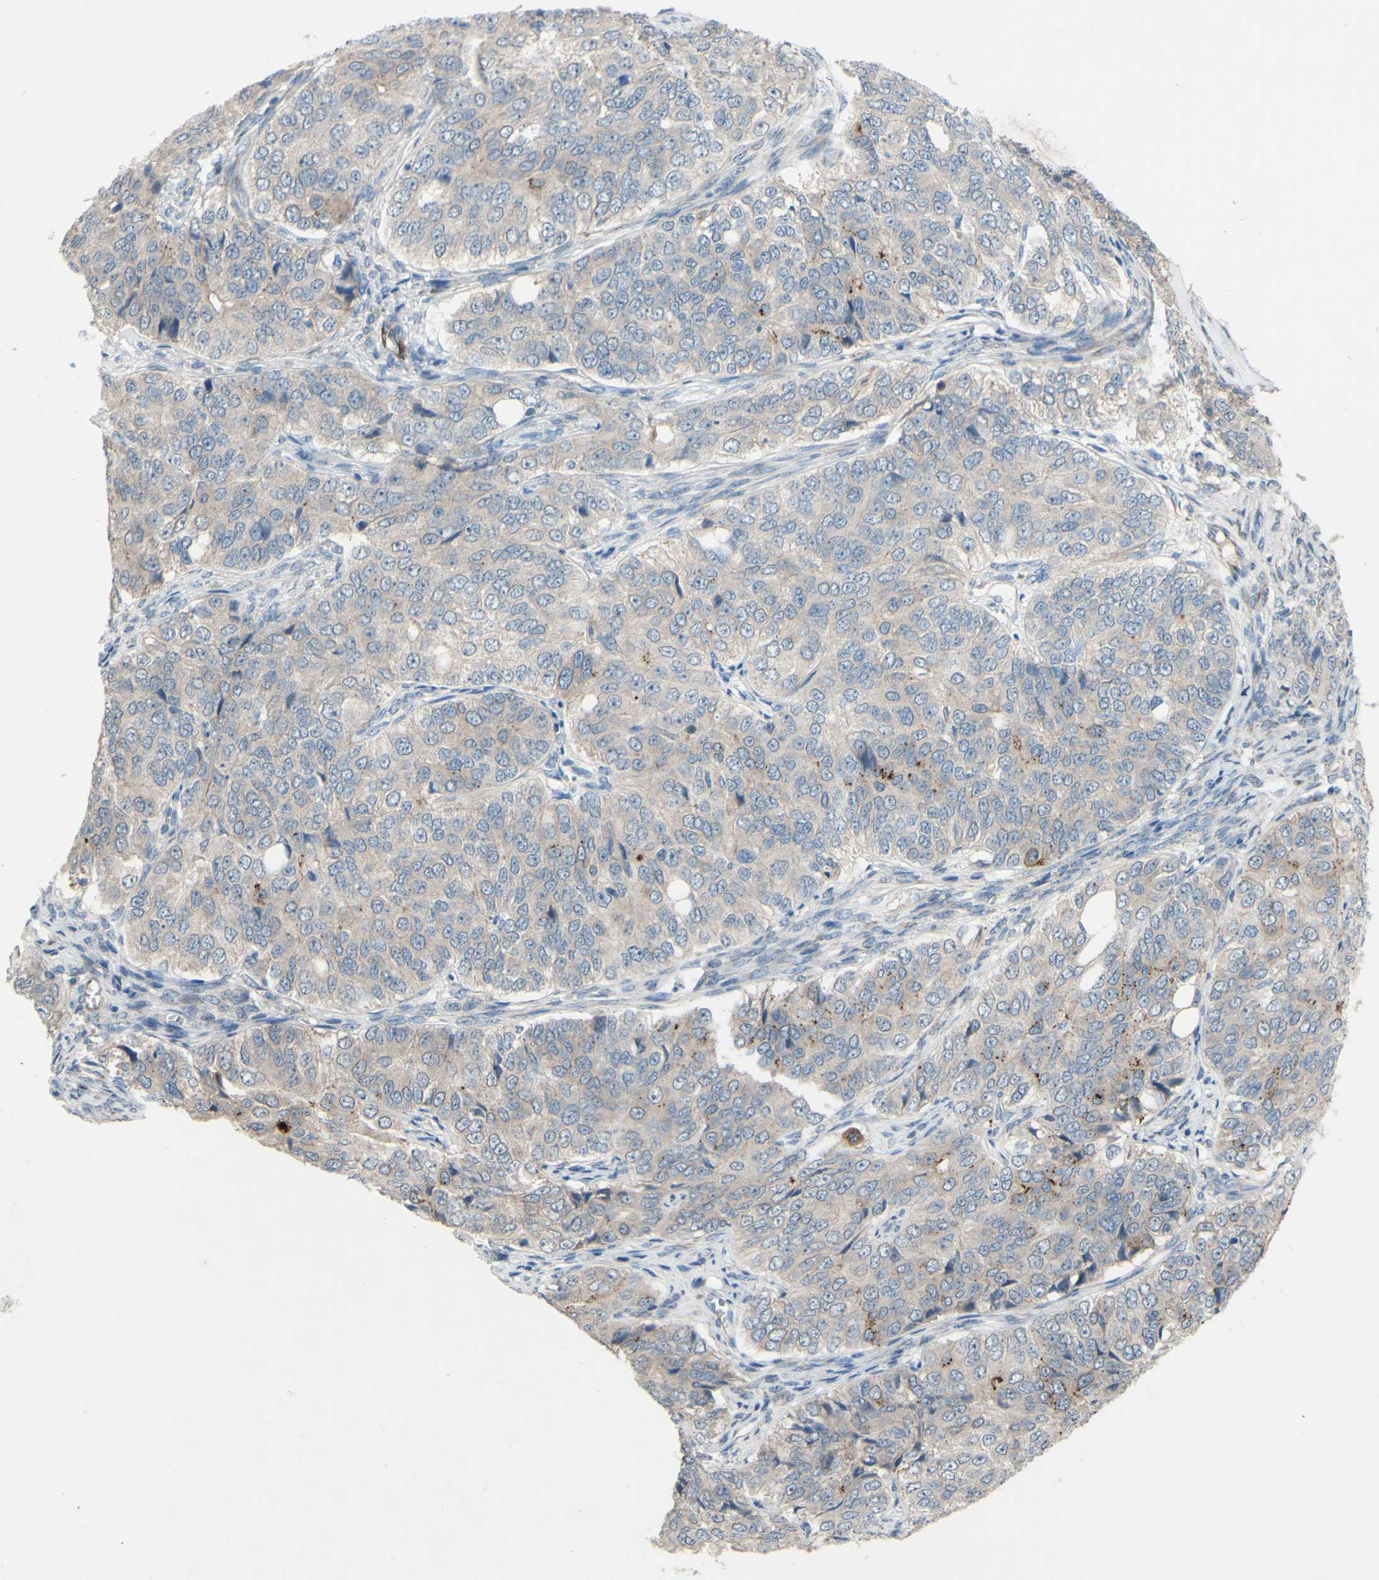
{"staining": {"intensity": "weak", "quantity": ">75%", "location": "cytoplasmic/membranous"}, "tissue": "ovarian cancer", "cell_type": "Tumor cells", "image_type": "cancer", "snomed": [{"axis": "morphology", "description": "Carcinoma, endometroid"}, {"axis": "topography", "description": "Ovary"}], "caption": "Ovarian cancer (endometroid carcinoma) was stained to show a protein in brown. There is low levels of weak cytoplasmic/membranous expression in approximately >75% of tumor cells. (DAB (3,3'-diaminobenzidine) IHC, brown staining for protein, blue staining for nuclei).", "gene": "CDCP1", "patient": {"sex": "female", "age": 51}}